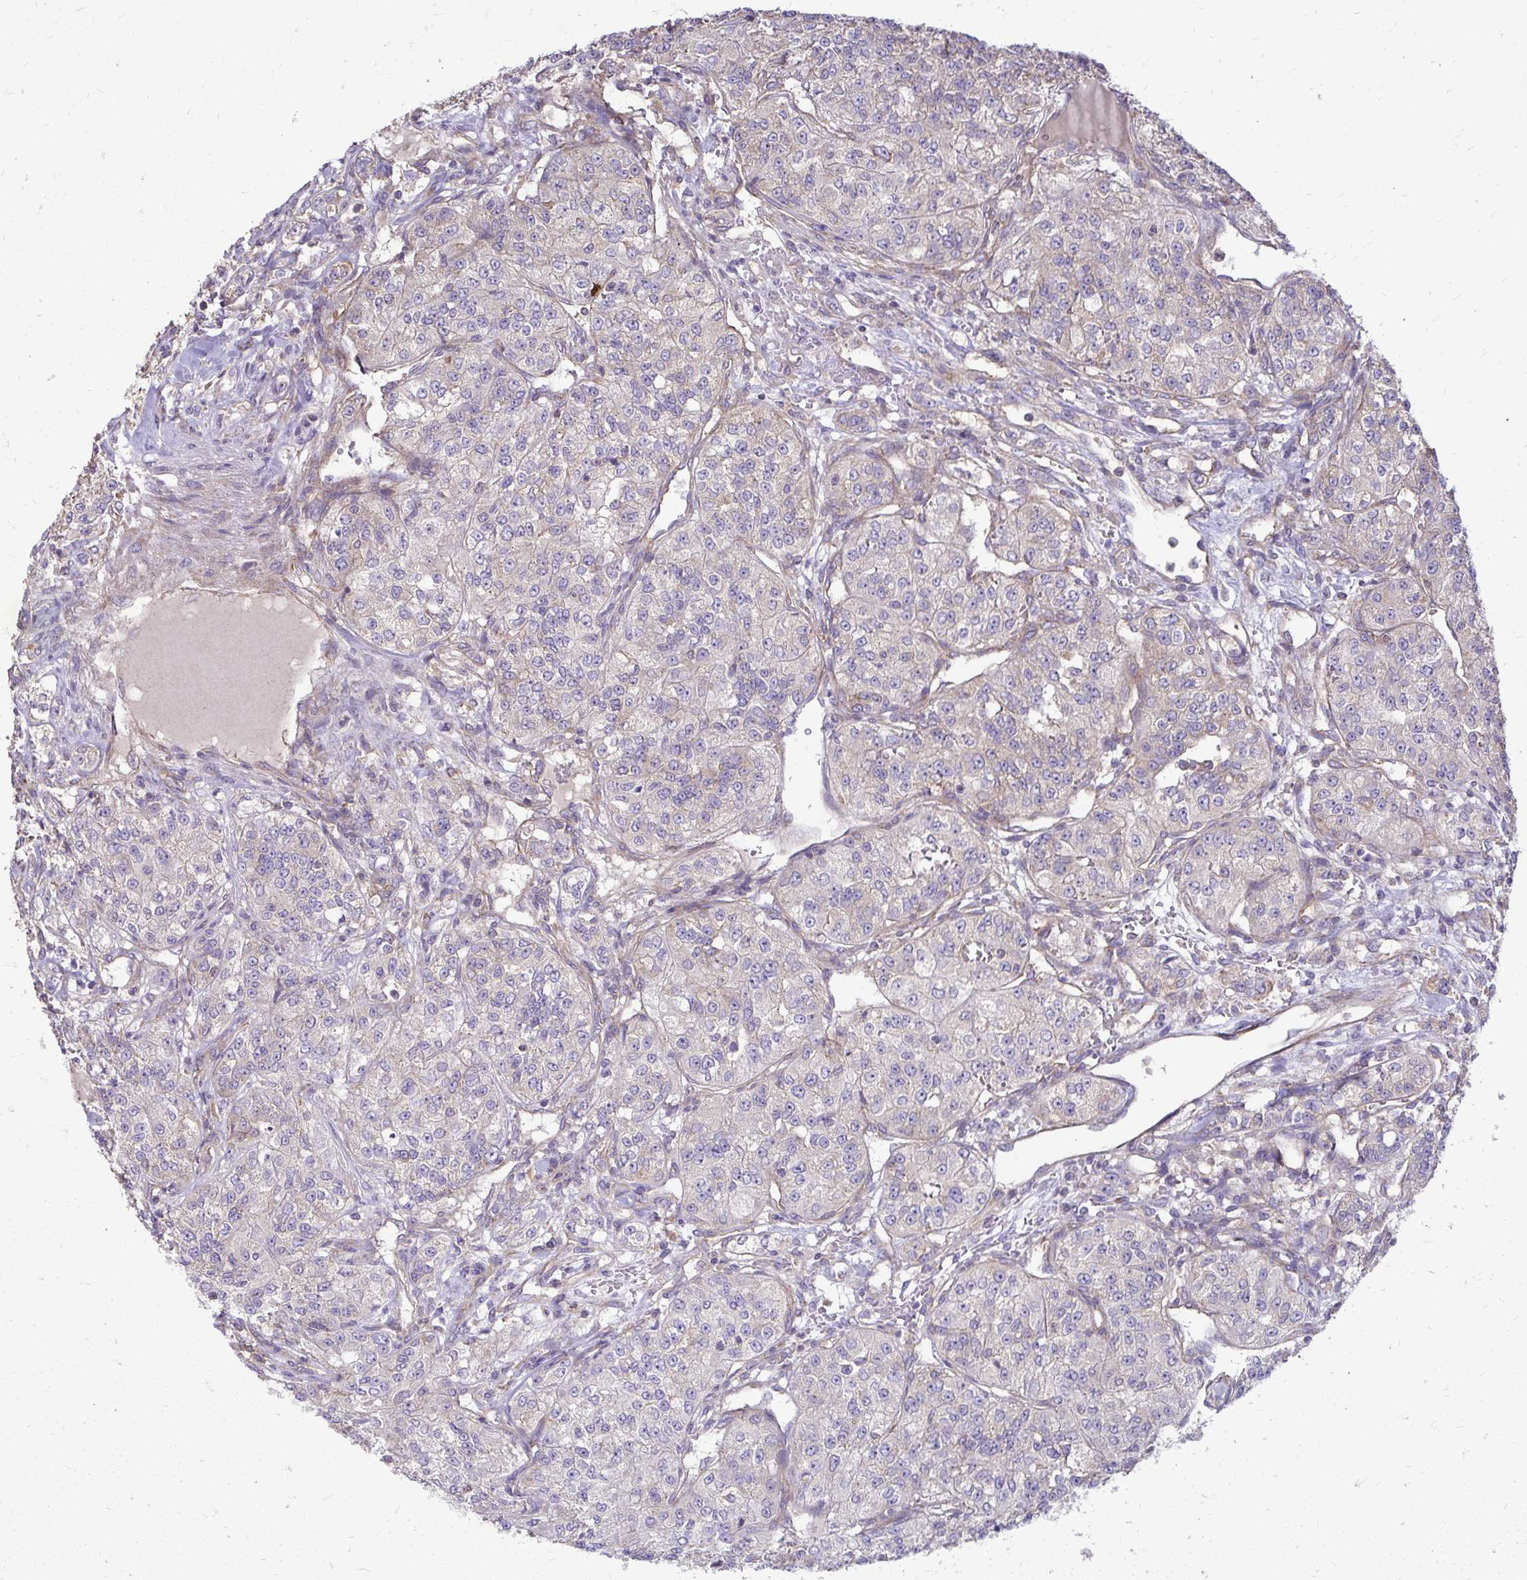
{"staining": {"intensity": "weak", "quantity": "<25%", "location": "cytoplasmic/membranous"}, "tissue": "renal cancer", "cell_type": "Tumor cells", "image_type": "cancer", "snomed": [{"axis": "morphology", "description": "Adenocarcinoma, NOS"}, {"axis": "topography", "description": "Kidney"}], "caption": "Micrograph shows no significant protein staining in tumor cells of adenocarcinoma (renal). The staining was performed using DAB (3,3'-diaminobenzidine) to visualize the protein expression in brown, while the nuclei were stained in blue with hematoxylin (Magnification: 20x).", "gene": "FMR1", "patient": {"sex": "female", "age": 63}}